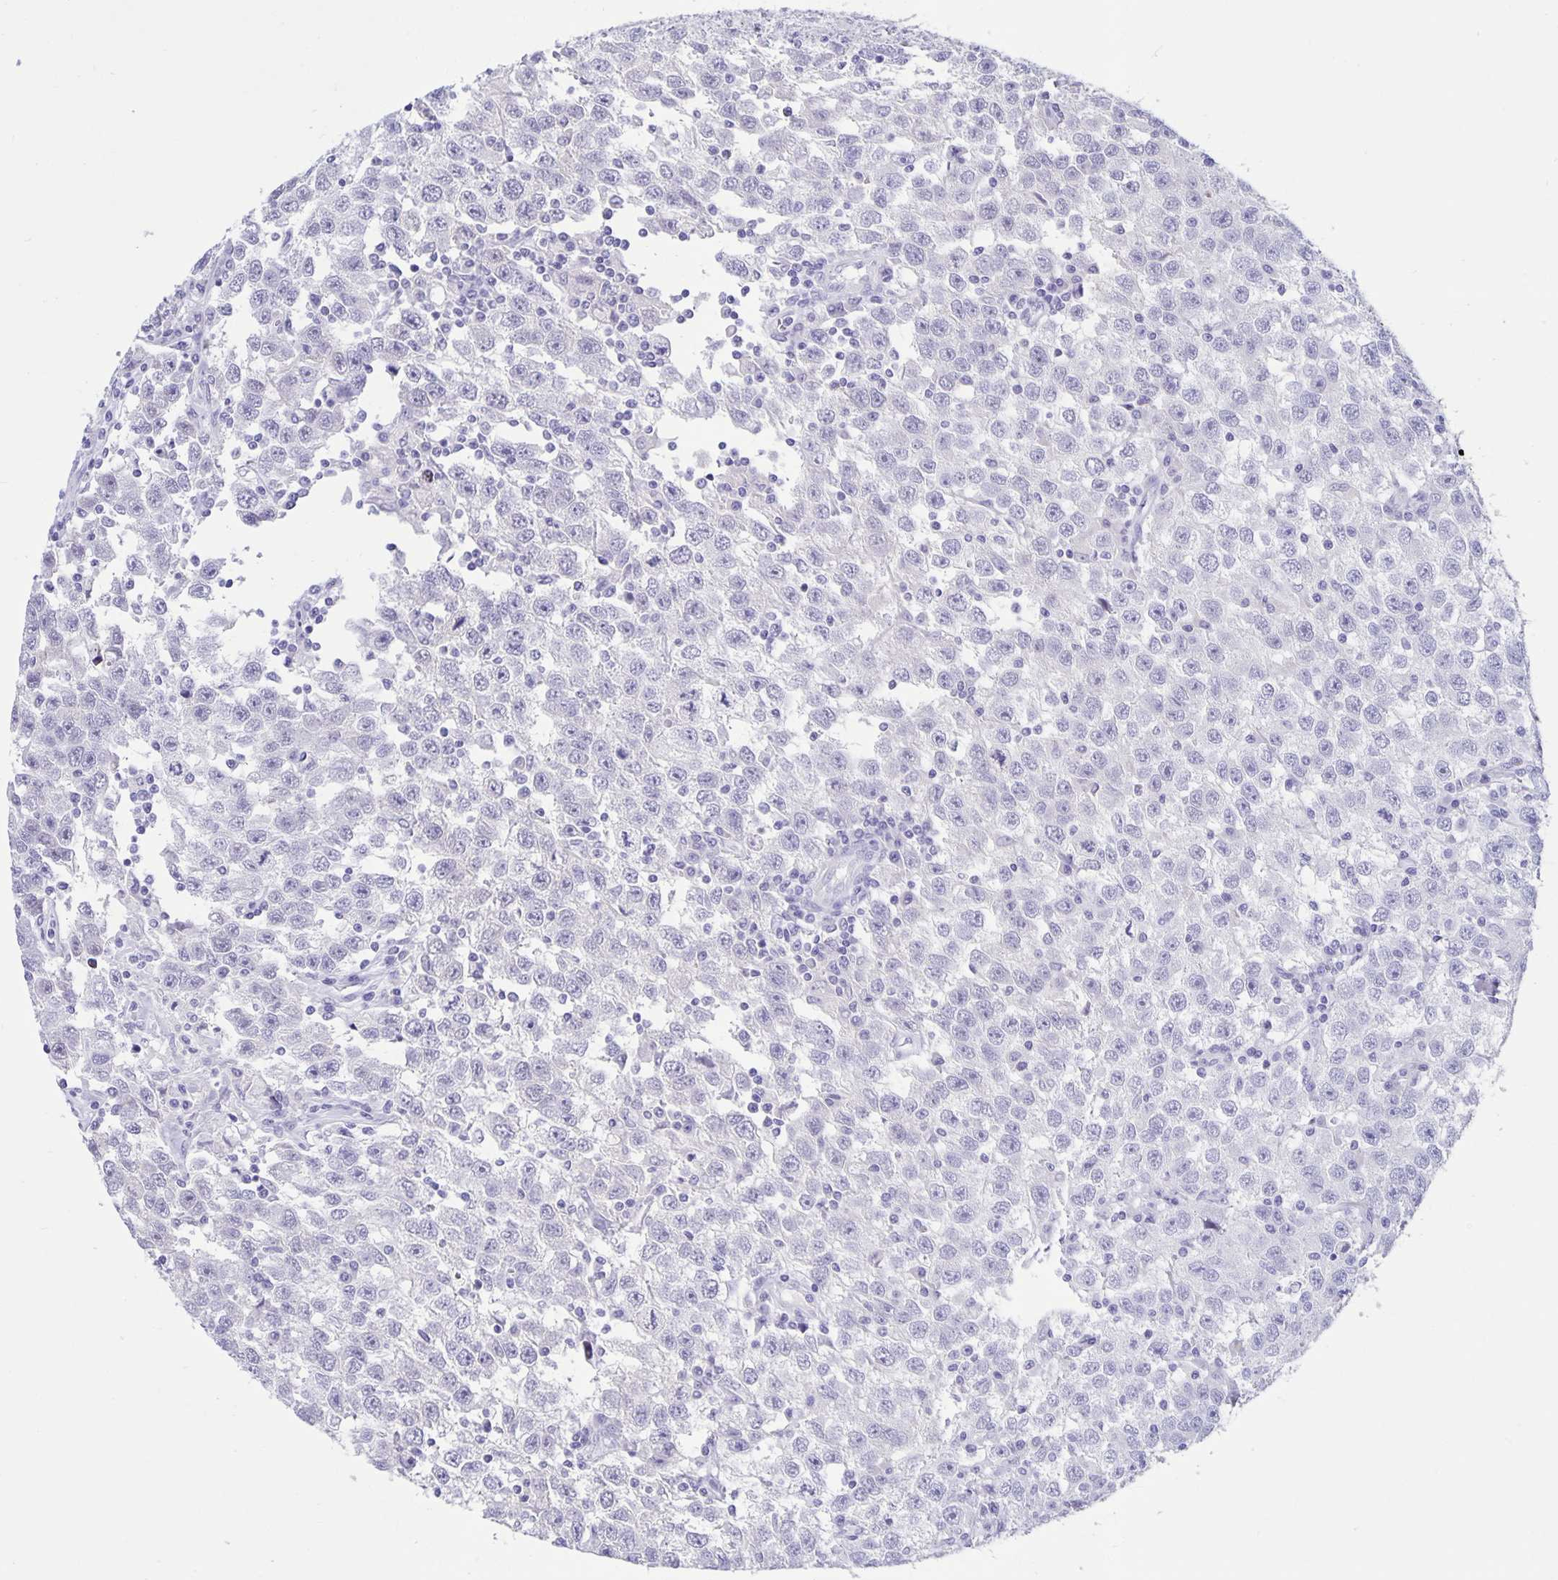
{"staining": {"intensity": "negative", "quantity": "none", "location": "none"}, "tissue": "testis cancer", "cell_type": "Tumor cells", "image_type": "cancer", "snomed": [{"axis": "morphology", "description": "Seminoma, NOS"}, {"axis": "topography", "description": "Testis"}], "caption": "Protein analysis of seminoma (testis) reveals no significant positivity in tumor cells.", "gene": "BPIFA3", "patient": {"sex": "male", "age": 41}}